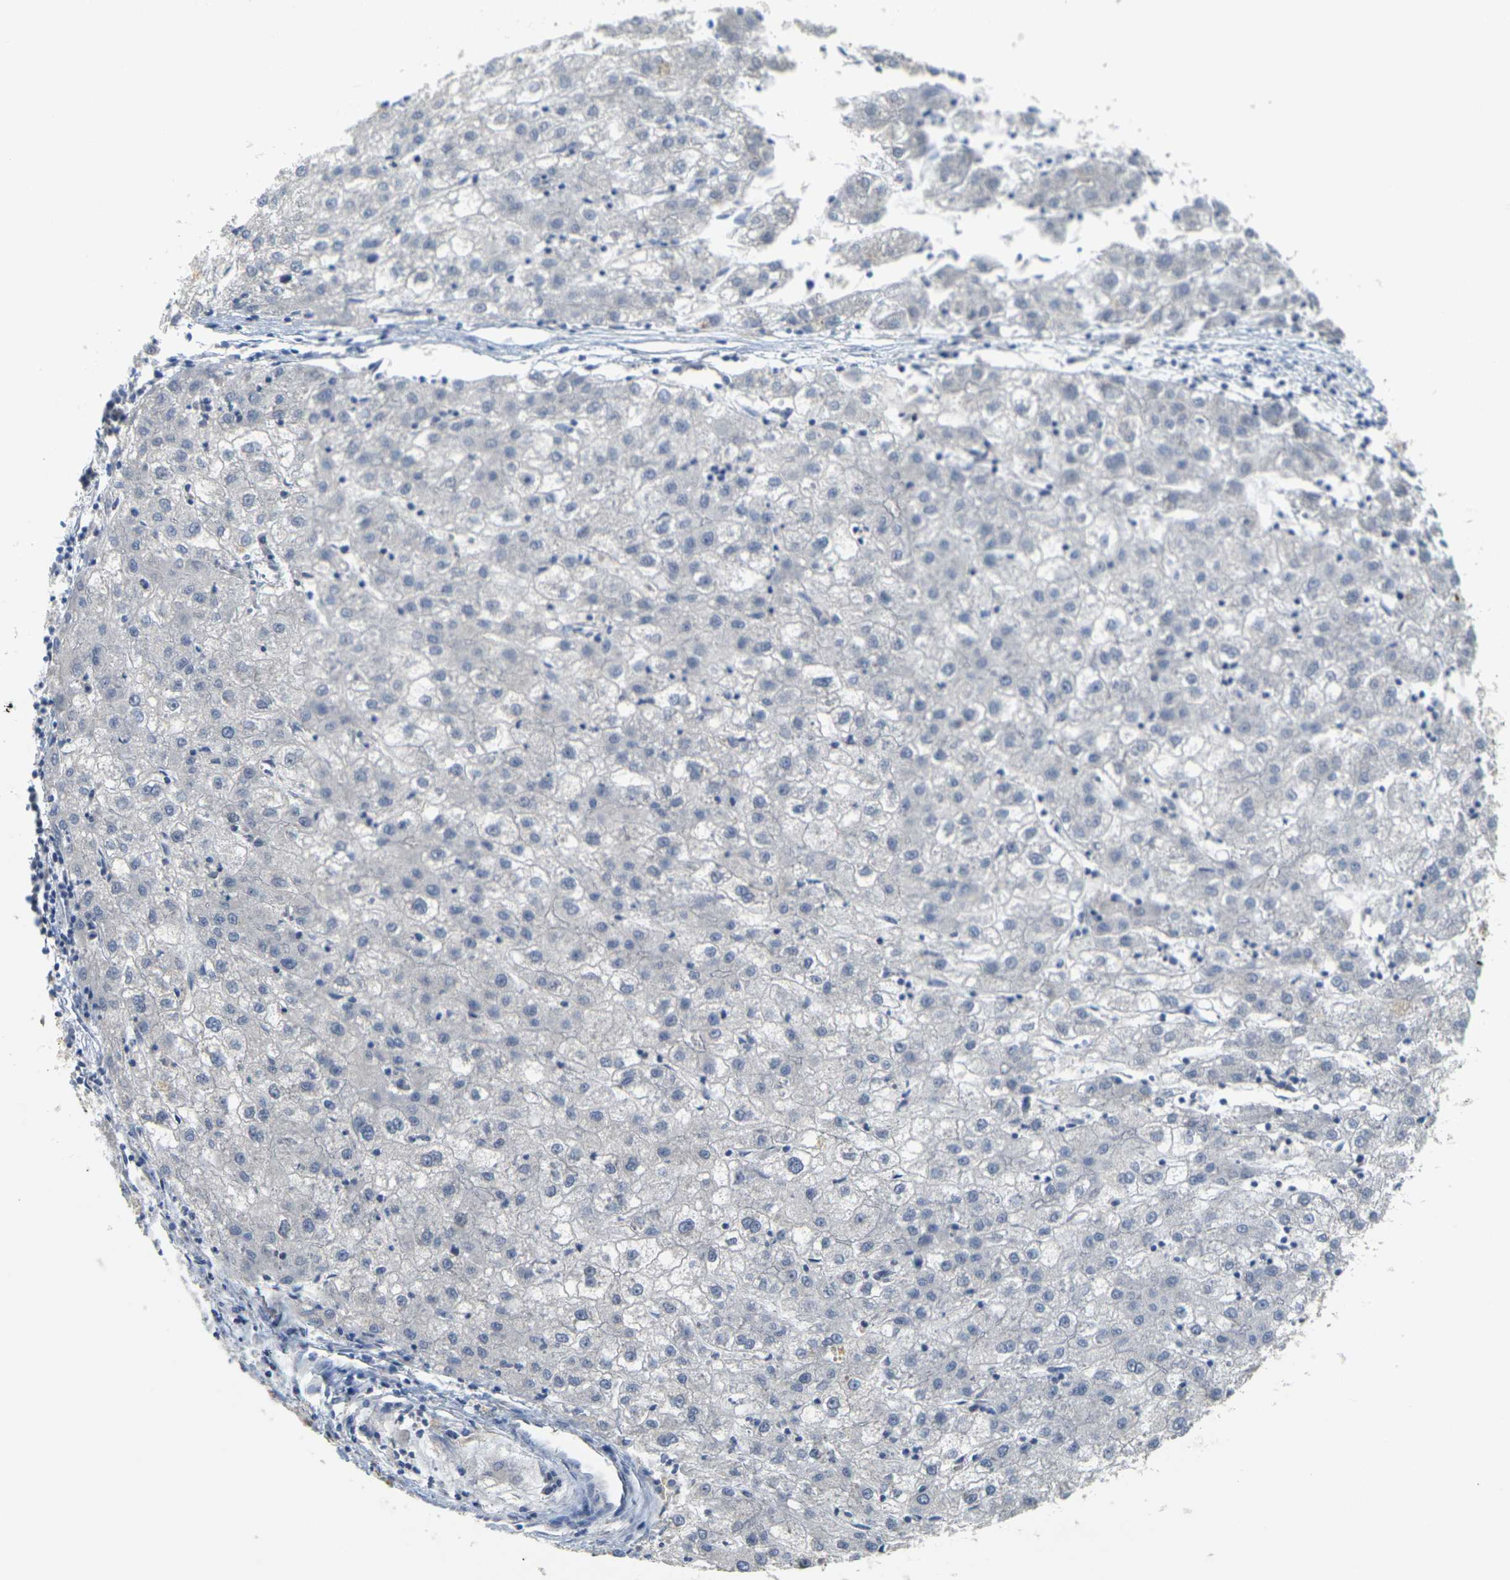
{"staining": {"intensity": "negative", "quantity": "none", "location": "none"}, "tissue": "liver cancer", "cell_type": "Tumor cells", "image_type": "cancer", "snomed": [{"axis": "morphology", "description": "Carcinoma, Hepatocellular, NOS"}, {"axis": "topography", "description": "Liver"}], "caption": "This is an IHC micrograph of liver cancer (hepatocellular carcinoma). There is no positivity in tumor cells.", "gene": "GDAP1", "patient": {"sex": "male", "age": 72}}